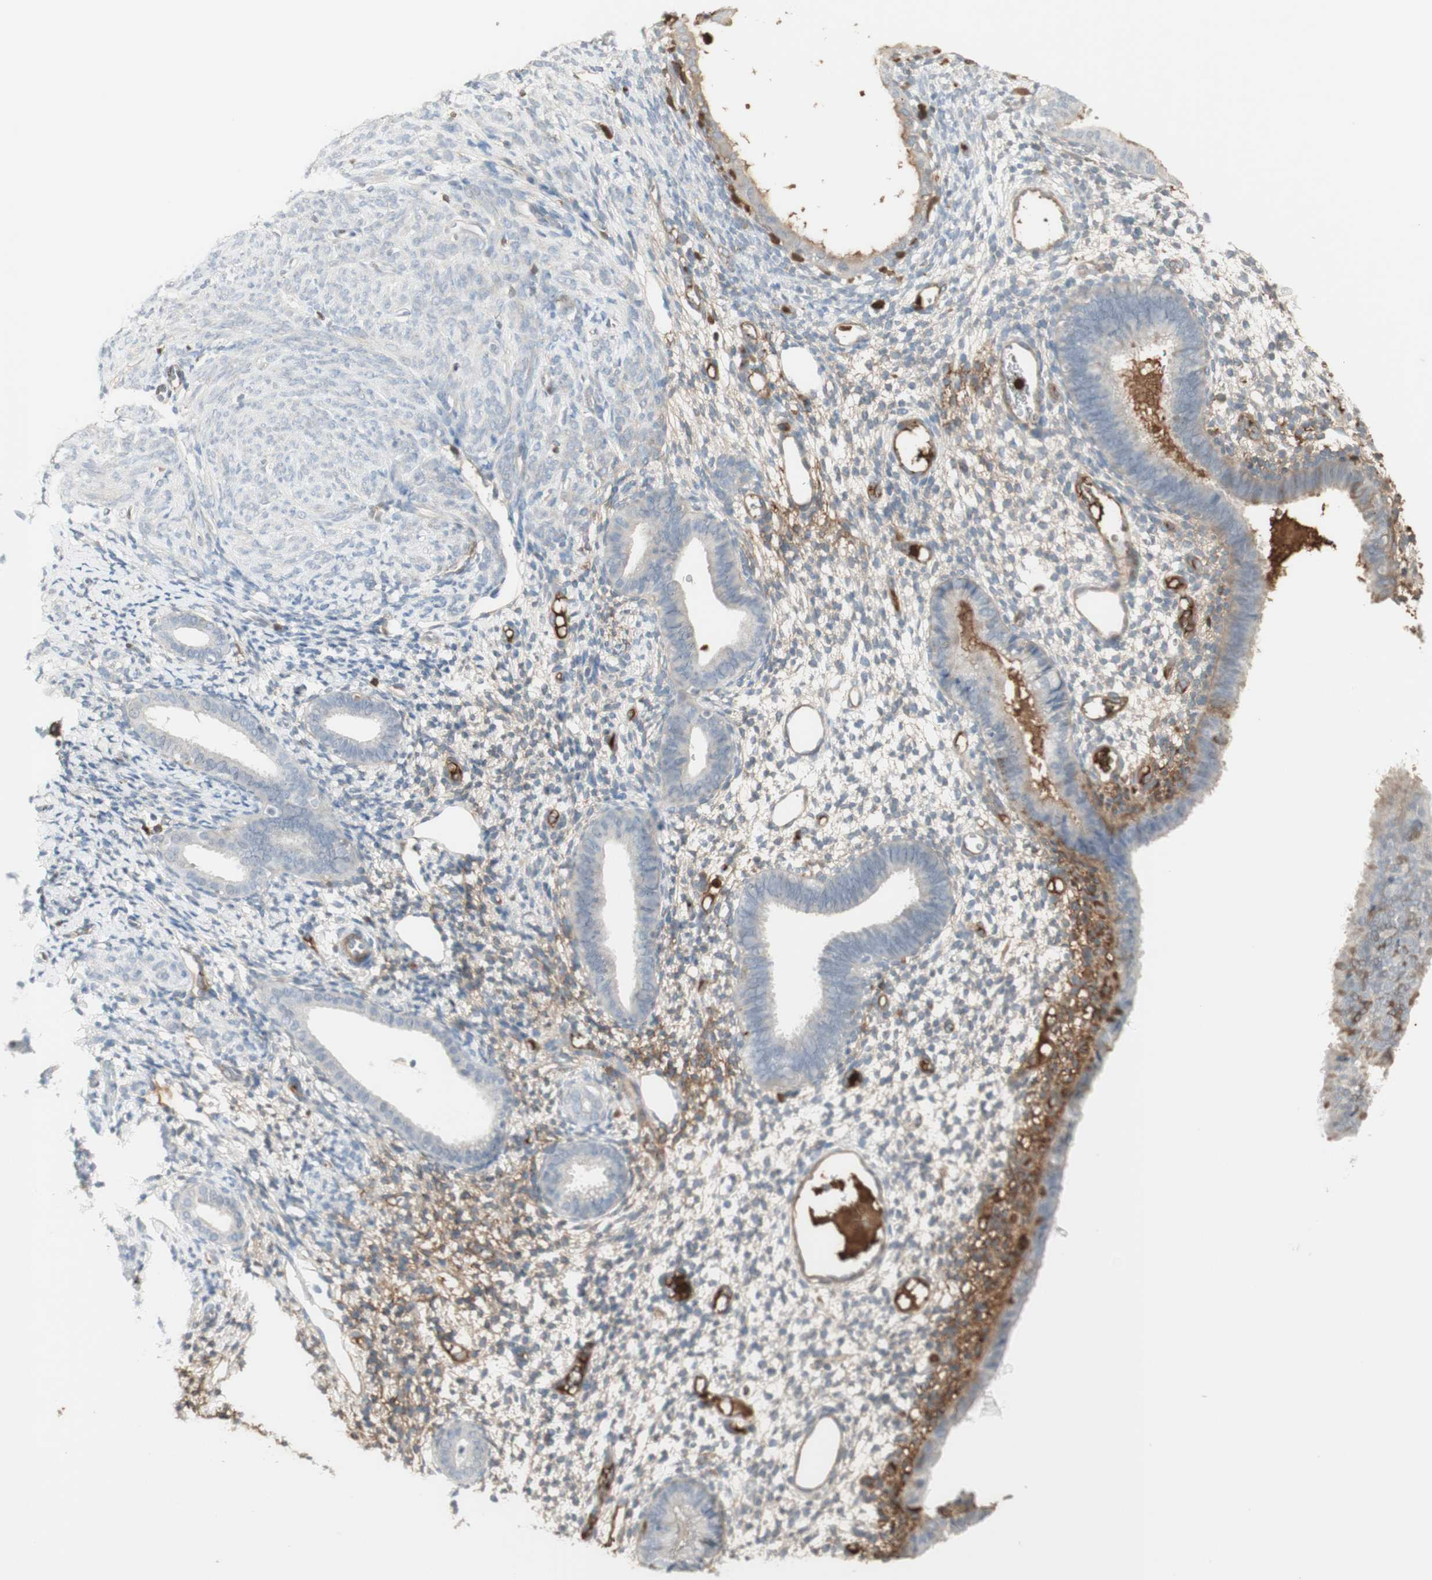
{"staining": {"intensity": "moderate", "quantity": "<25%", "location": "cytoplasmic/membranous"}, "tissue": "endometrium", "cell_type": "Cells in endometrial stroma", "image_type": "normal", "snomed": [{"axis": "morphology", "description": "Normal tissue, NOS"}, {"axis": "topography", "description": "Endometrium"}], "caption": "This is a histology image of IHC staining of normal endometrium, which shows moderate positivity in the cytoplasmic/membranous of cells in endometrial stroma.", "gene": "NID1", "patient": {"sex": "female", "age": 61}}